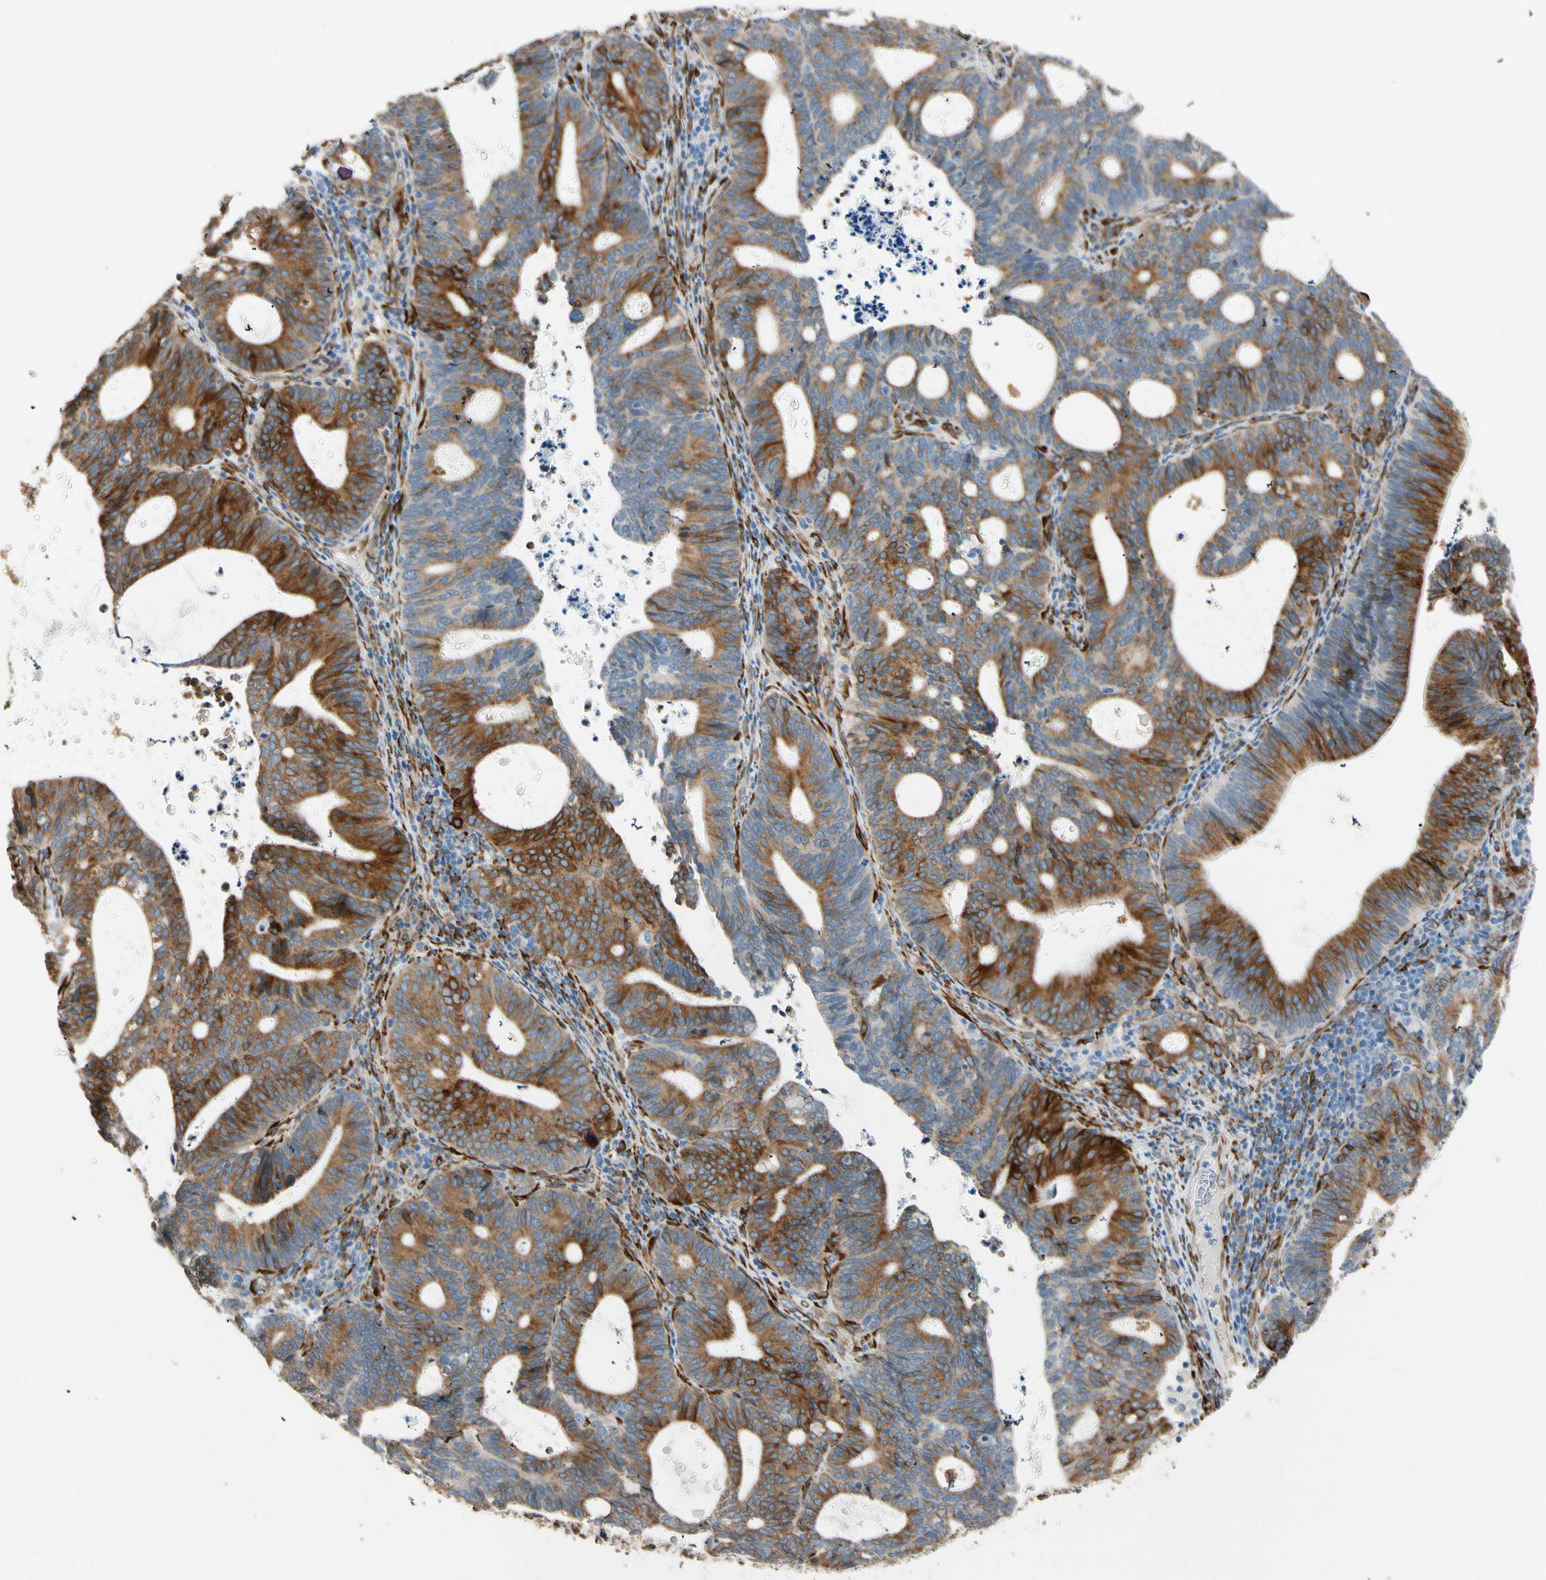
{"staining": {"intensity": "strong", "quantity": ">75%", "location": "cytoplasmic/membranous"}, "tissue": "endometrial cancer", "cell_type": "Tumor cells", "image_type": "cancer", "snomed": [{"axis": "morphology", "description": "Adenocarcinoma, NOS"}, {"axis": "topography", "description": "Uterus"}], "caption": "This is an image of immunohistochemistry staining of endometrial adenocarcinoma, which shows strong staining in the cytoplasmic/membranous of tumor cells.", "gene": "FKBP7", "patient": {"sex": "female", "age": 83}}